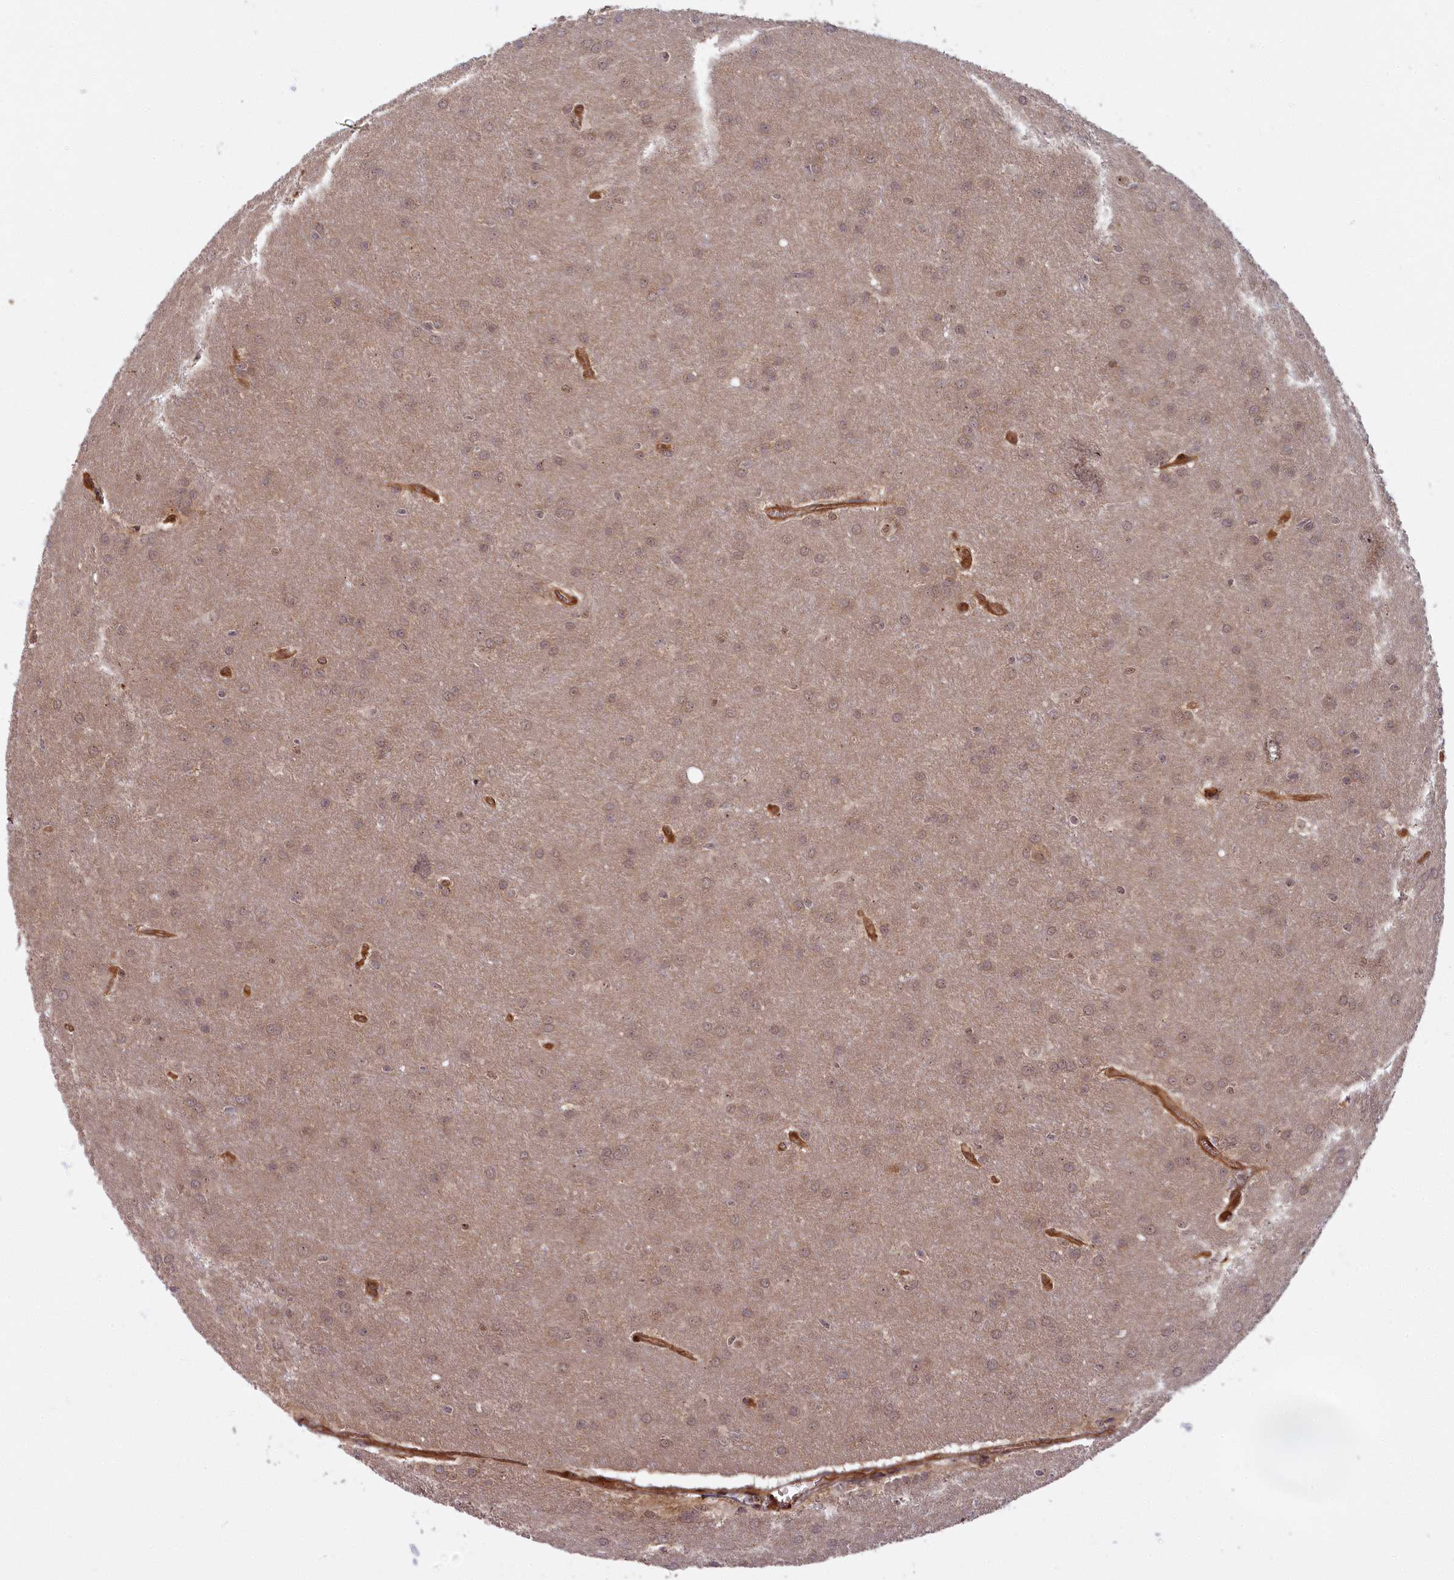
{"staining": {"intensity": "weak", "quantity": "25%-75%", "location": "nuclear"}, "tissue": "glioma", "cell_type": "Tumor cells", "image_type": "cancer", "snomed": [{"axis": "morphology", "description": "Glioma, malignant, Low grade"}, {"axis": "topography", "description": "Brain"}], "caption": "Glioma tissue shows weak nuclear staining in approximately 25%-75% of tumor cells, visualized by immunohistochemistry. (brown staining indicates protein expression, while blue staining denotes nuclei).", "gene": "SNRK", "patient": {"sex": "female", "age": 32}}